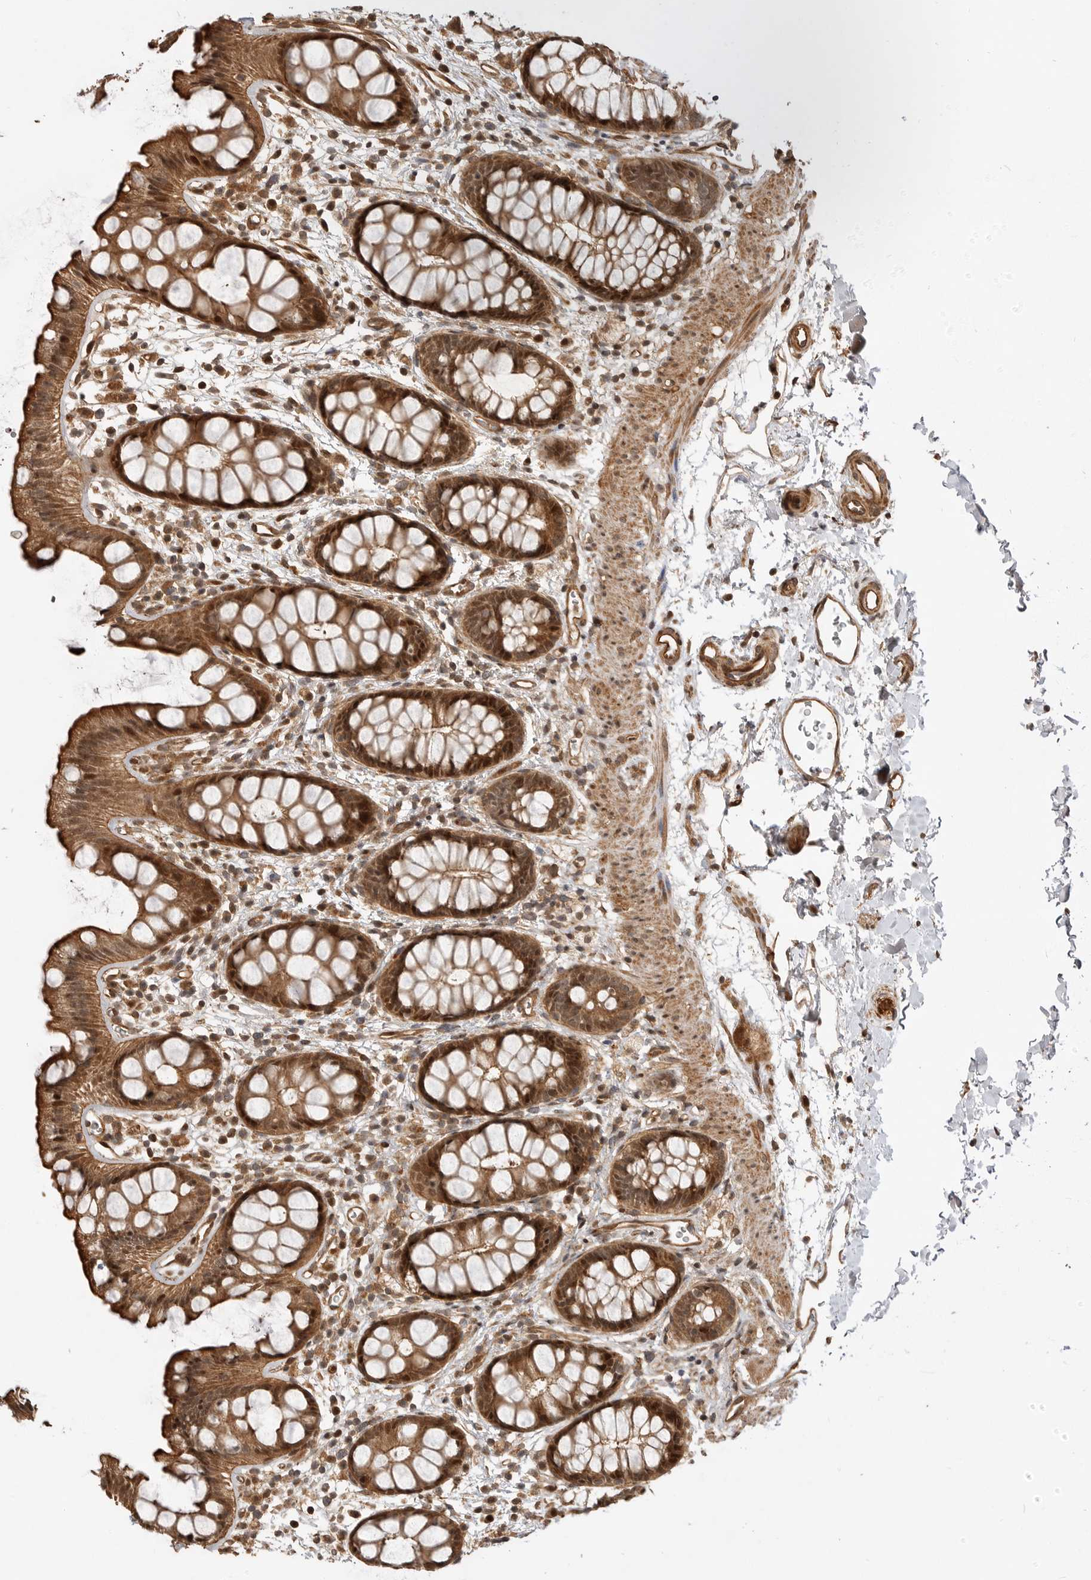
{"staining": {"intensity": "moderate", "quantity": ">75%", "location": "cytoplasmic/membranous,nuclear"}, "tissue": "rectum", "cell_type": "Glandular cells", "image_type": "normal", "snomed": [{"axis": "morphology", "description": "Normal tissue, NOS"}, {"axis": "topography", "description": "Rectum"}], "caption": "Brown immunohistochemical staining in unremarkable human rectum displays moderate cytoplasmic/membranous,nuclear staining in about >75% of glandular cells. Ihc stains the protein of interest in brown and the nuclei are stained blue.", "gene": "ADPRS", "patient": {"sex": "female", "age": 65}}